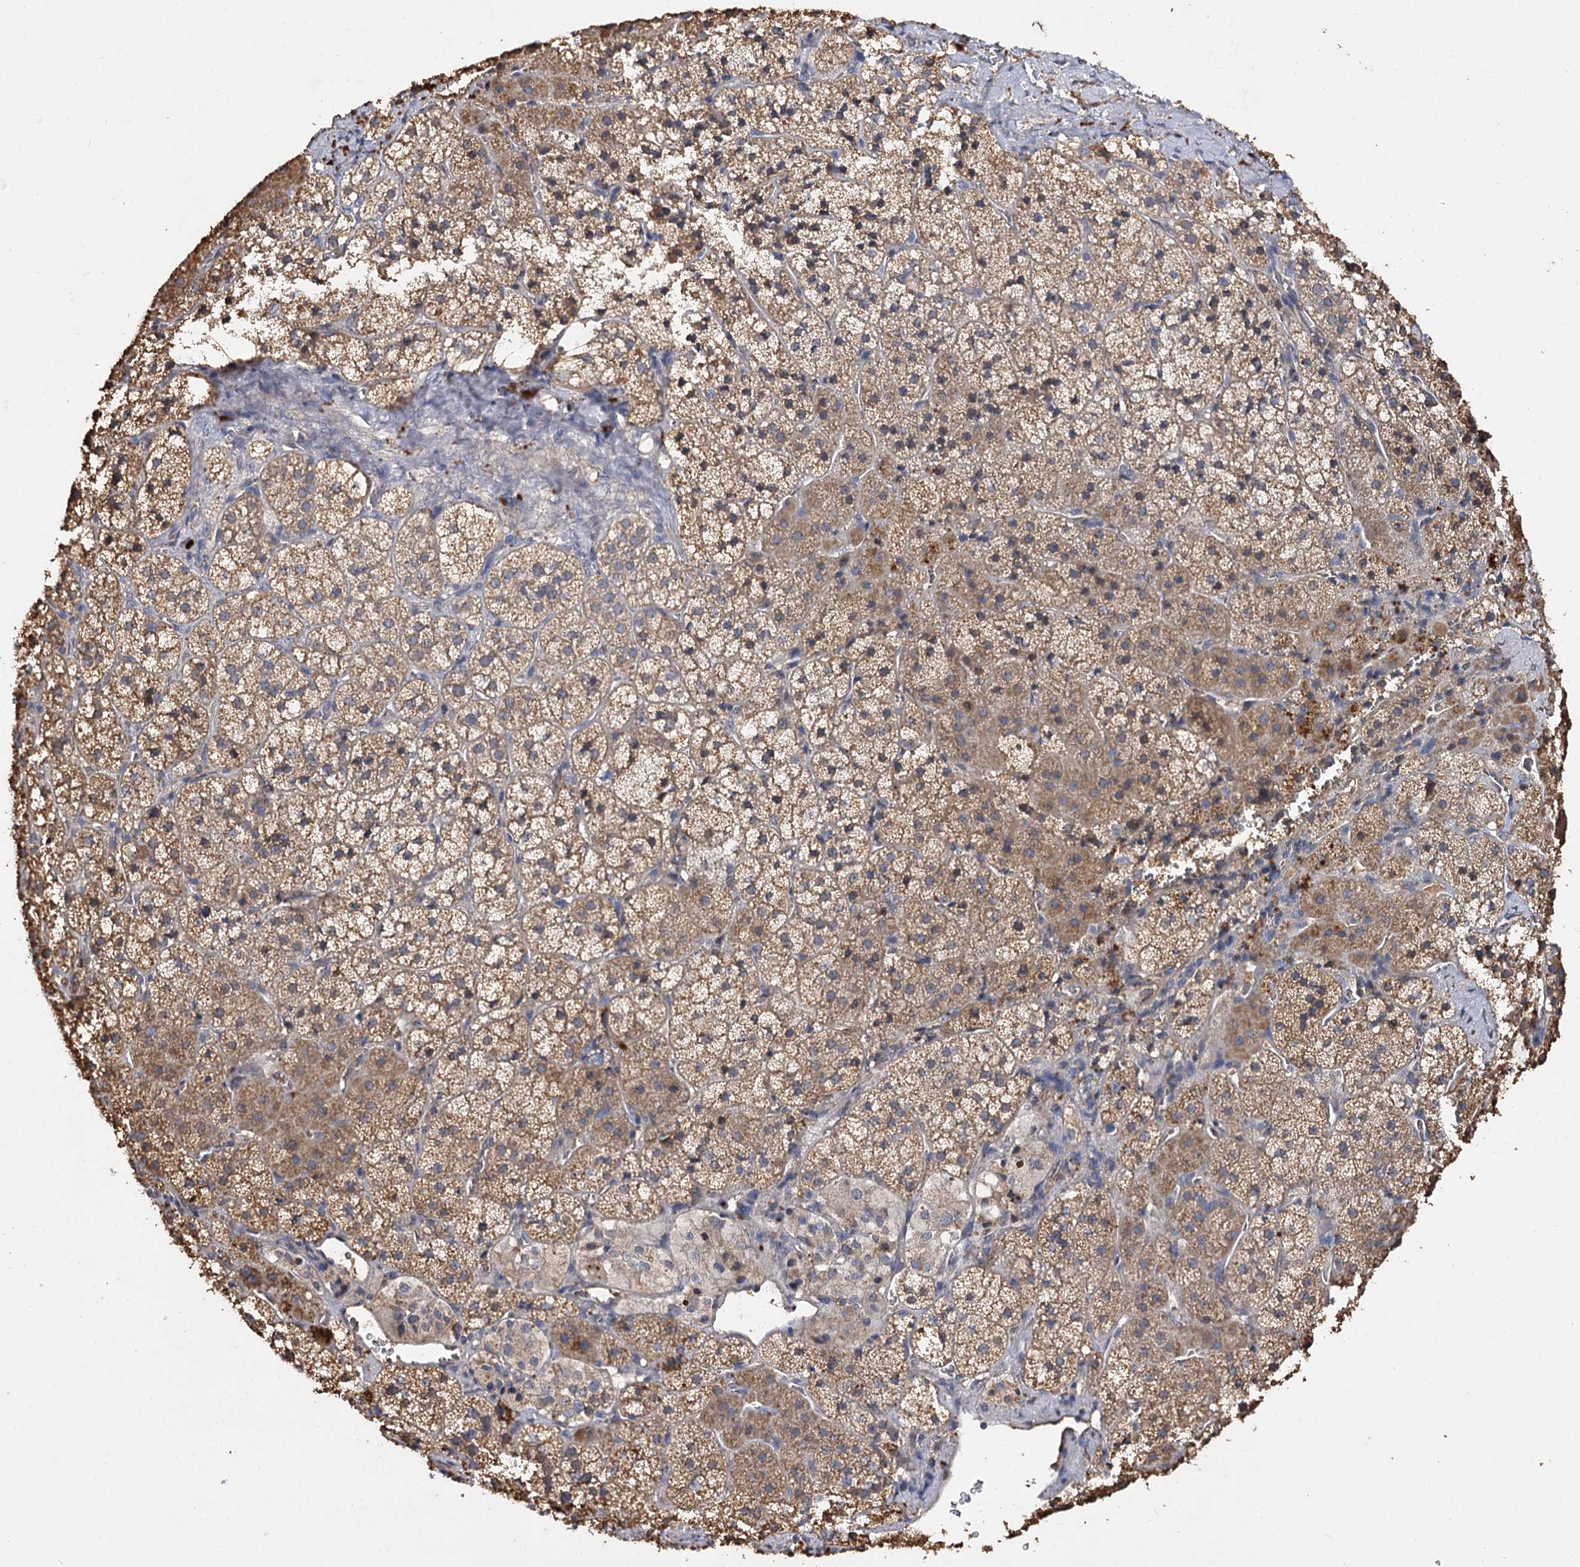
{"staining": {"intensity": "moderate", "quantity": ">75%", "location": "cytoplasmic/membranous"}, "tissue": "adrenal gland", "cell_type": "Glandular cells", "image_type": "normal", "snomed": [{"axis": "morphology", "description": "Normal tissue, NOS"}, {"axis": "topography", "description": "Adrenal gland"}], "caption": "Immunohistochemistry histopathology image of benign adrenal gland stained for a protein (brown), which demonstrates medium levels of moderate cytoplasmic/membranous positivity in about >75% of glandular cells.", "gene": "ARL13A", "patient": {"sex": "female", "age": 44}}